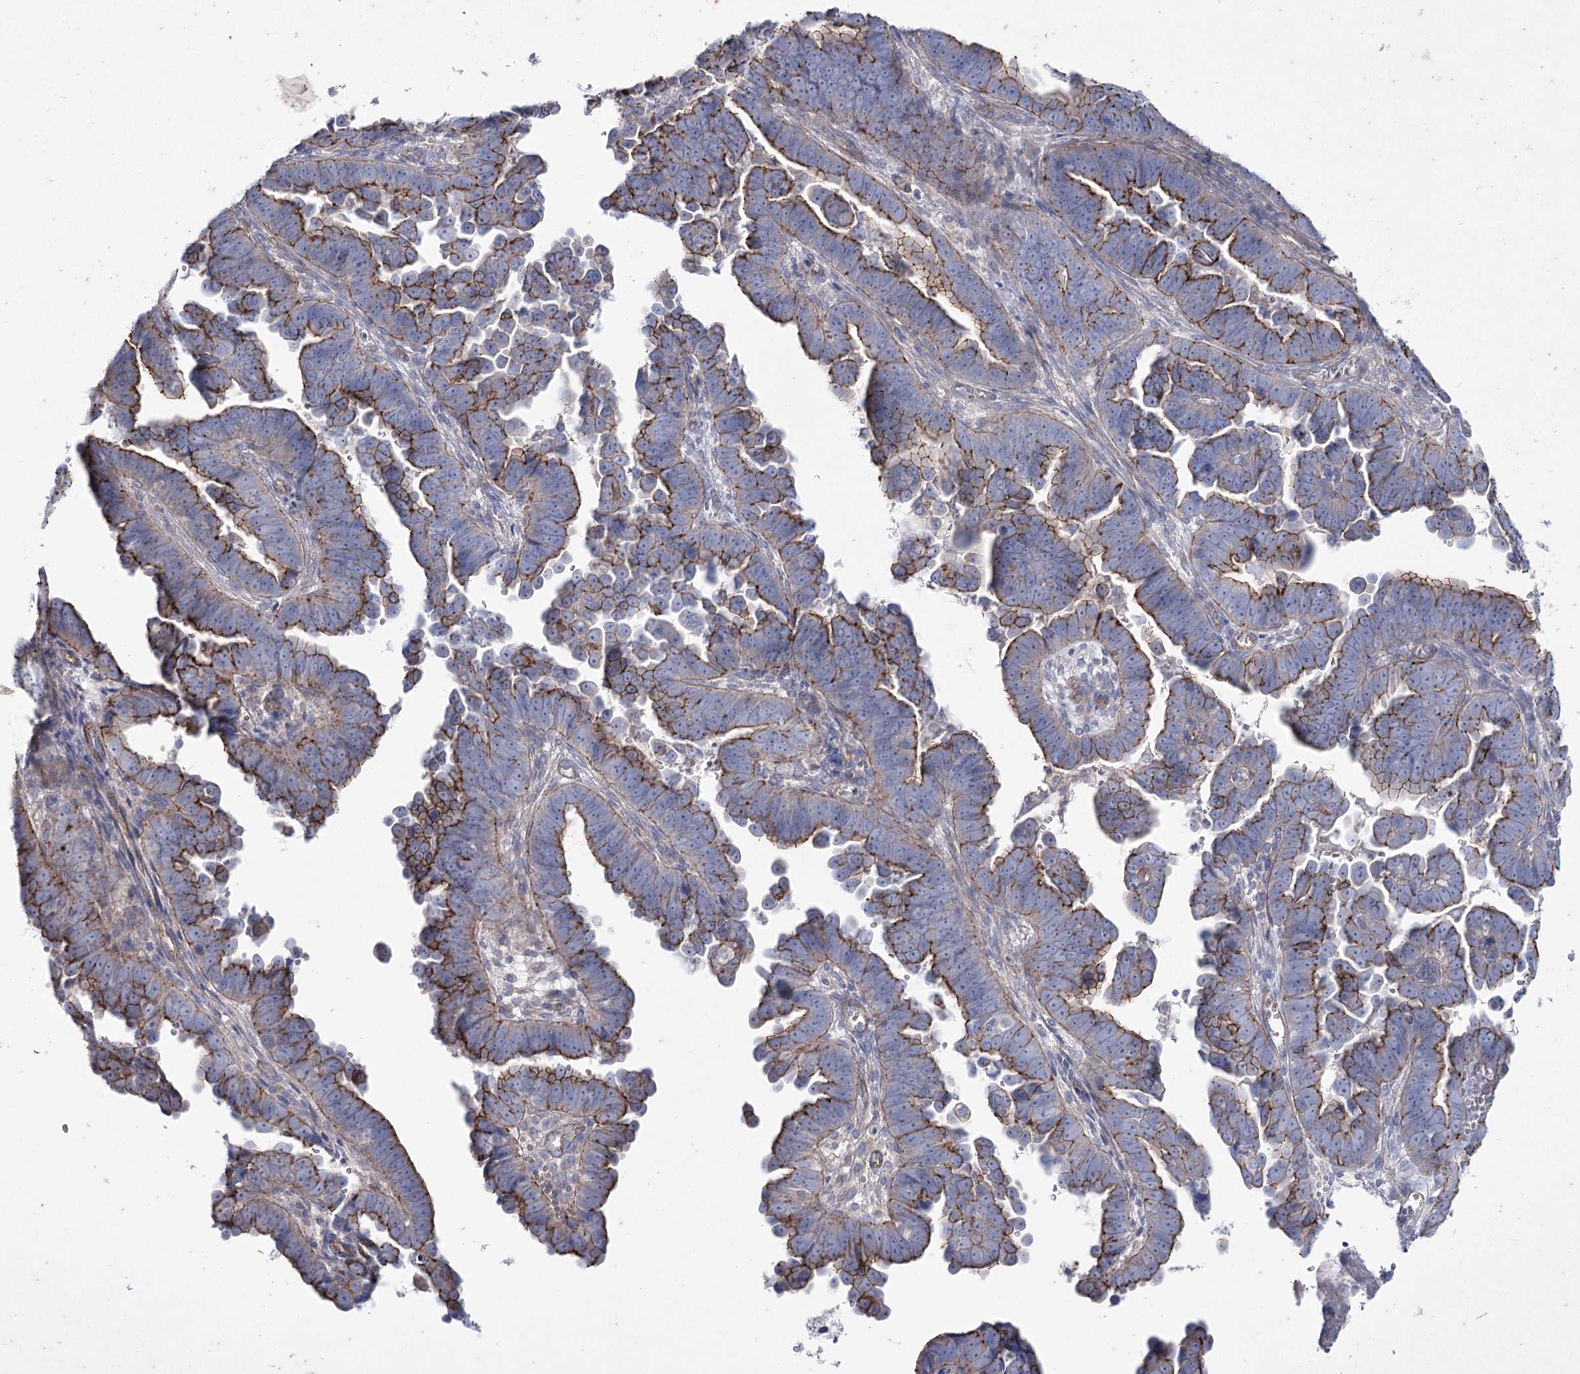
{"staining": {"intensity": "strong", "quantity": ">75%", "location": "cytoplasmic/membranous"}, "tissue": "endometrial cancer", "cell_type": "Tumor cells", "image_type": "cancer", "snomed": [{"axis": "morphology", "description": "Adenocarcinoma, NOS"}, {"axis": "topography", "description": "Endometrium"}], "caption": "Immunohistochemical staining of adenocarcinoma (endometrial) demonstrates high levels of strong cytoplasmic/membranous protein staining in about >75% of tumor cells. Immunohistochemistry (ihc) stains the protein of interest in brown and the nuclei are stained blue.", "gene": "LDLRAD3", "patient": {"sex": "female", "age": 75}}